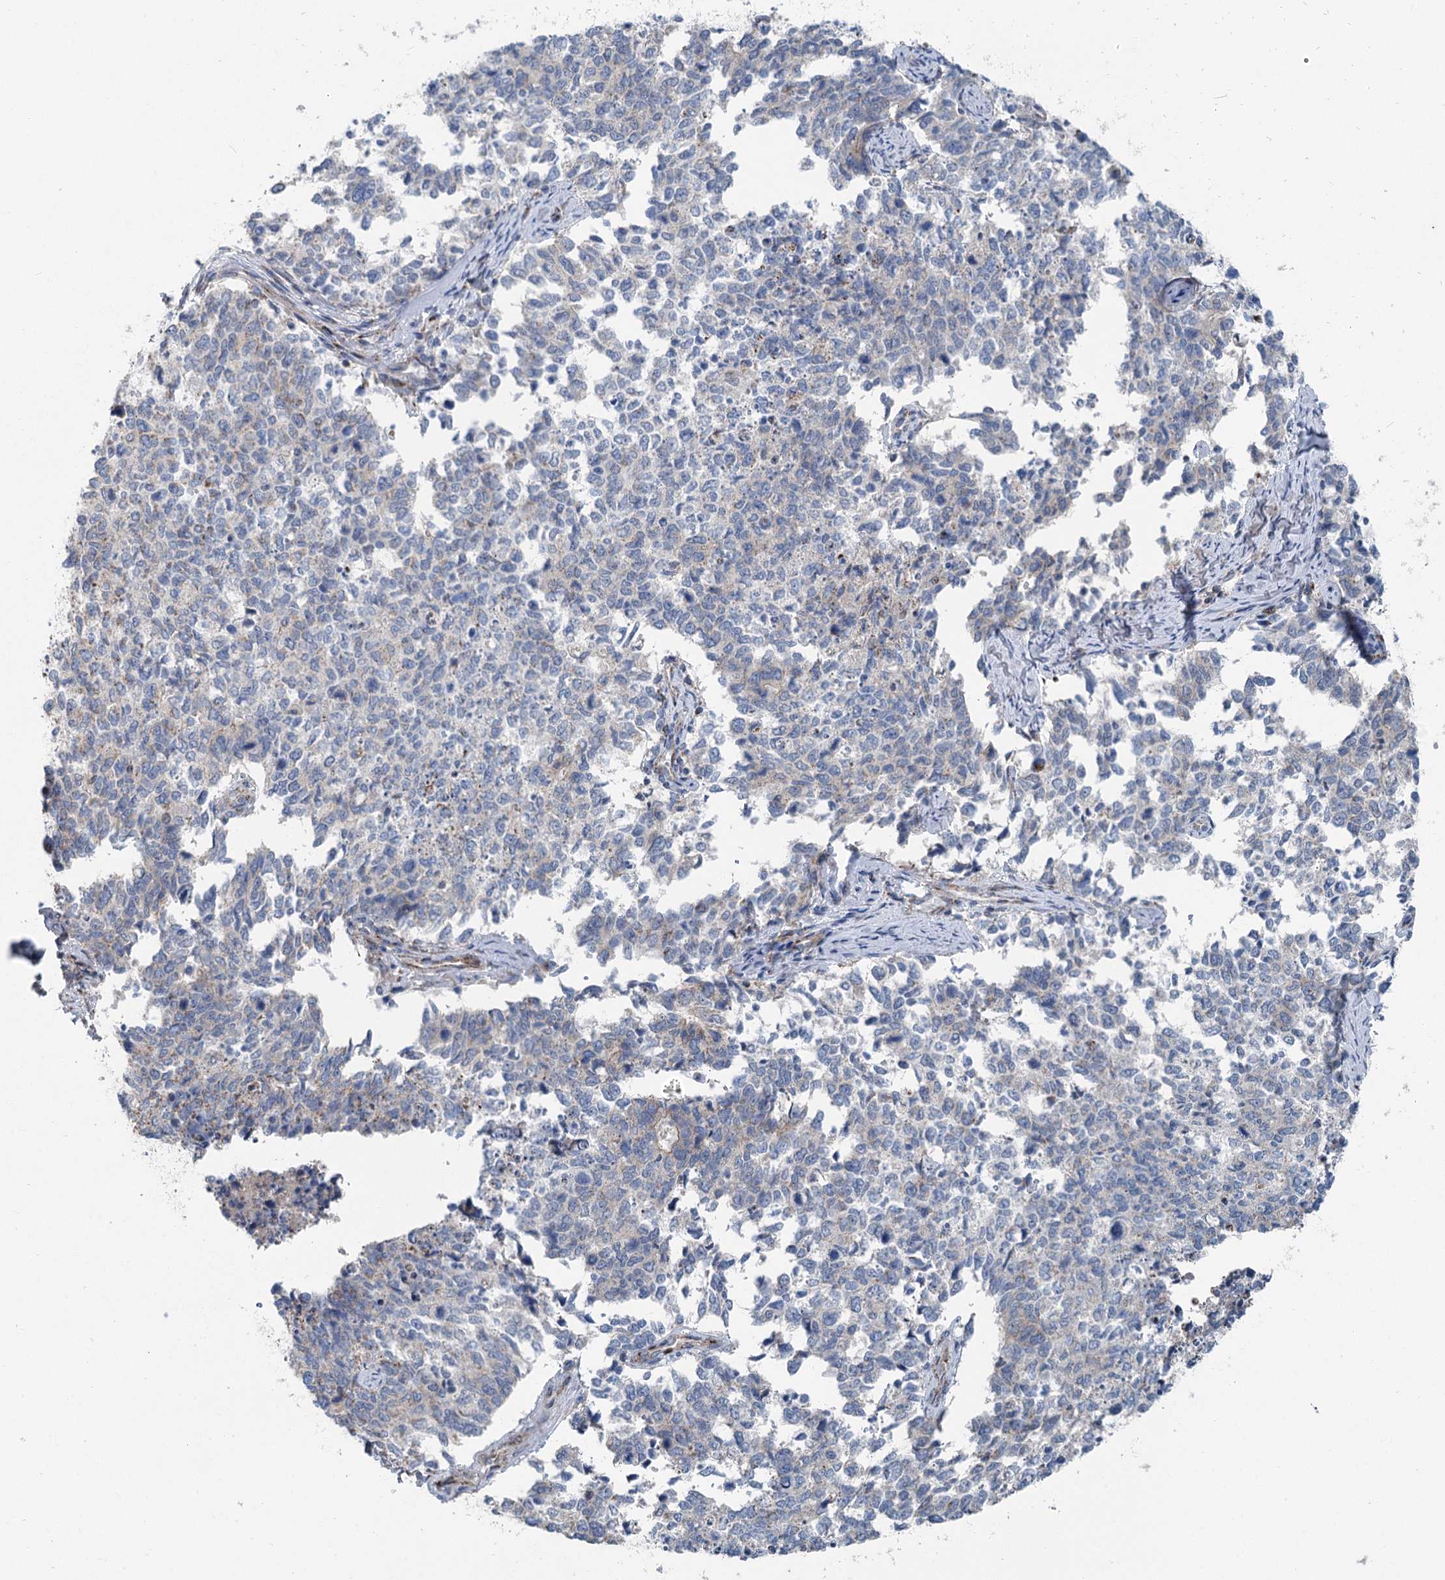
{"staining": {"intensity": "weak", "quantity": "<25%", "location": "cytoplasmic/membranous"}, "tissue": "cervical cancer", "cell_type": "Tumor cells", "image_type": "cancer", "snomed": [{"axis": "morphology", "description": "Squamous cell carcinoma, NOS"}, {"axis": "topography", "description": "Cervix"}], "caption": "Squamous cell carcinoma (cervical) stained for a protein using immunohistochemistry reveals no expression tumor cells.", "gene": "MARK2", "patient": {"sex": "female", "age": 63}}